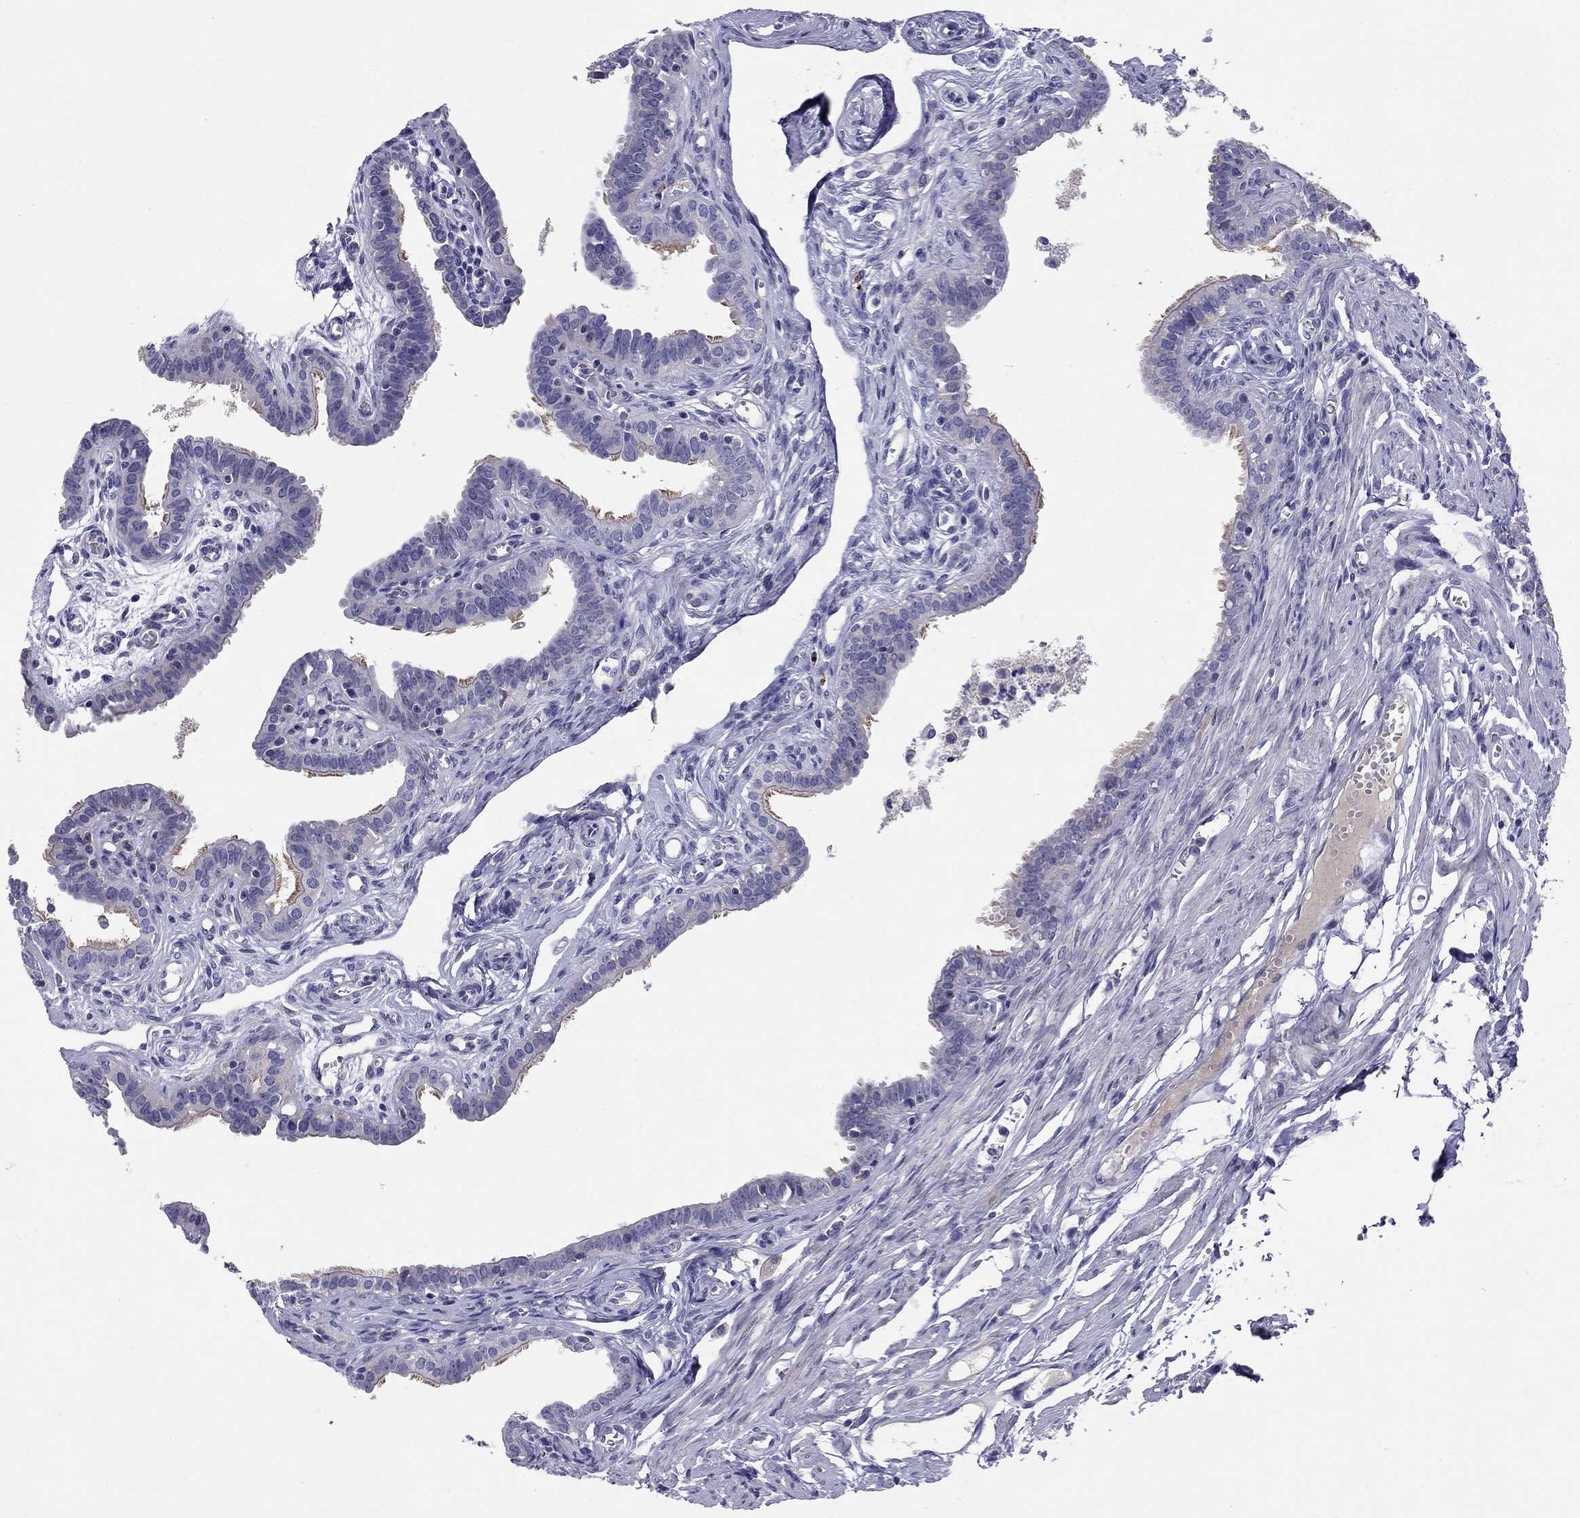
{"staining": {"intensity": "strong", "quantity": "<25%", "location": "cytoplasmic/membranous"}, "tissue": "fallopian tube", "cell_type": "Glandular cells", "image_type": "normal", "snomed": [{"axis": "morphology", "description": "Normal tissue, NOS"}, {"axis": "morphology", "description": "Carcinoma, endometroid"}, {"axis": "topography", "description": "Fallopian tube"}, {"axis": "topography", "description": "Ovary"}], "caption": "Brown immunohistochemical staining in benign fallopian tube displays strong cytoplasmic/membranous expression in about <25% of glandular cells.", "gene": "CMYA5", "patient": {"sex": "female", "age": 42}}